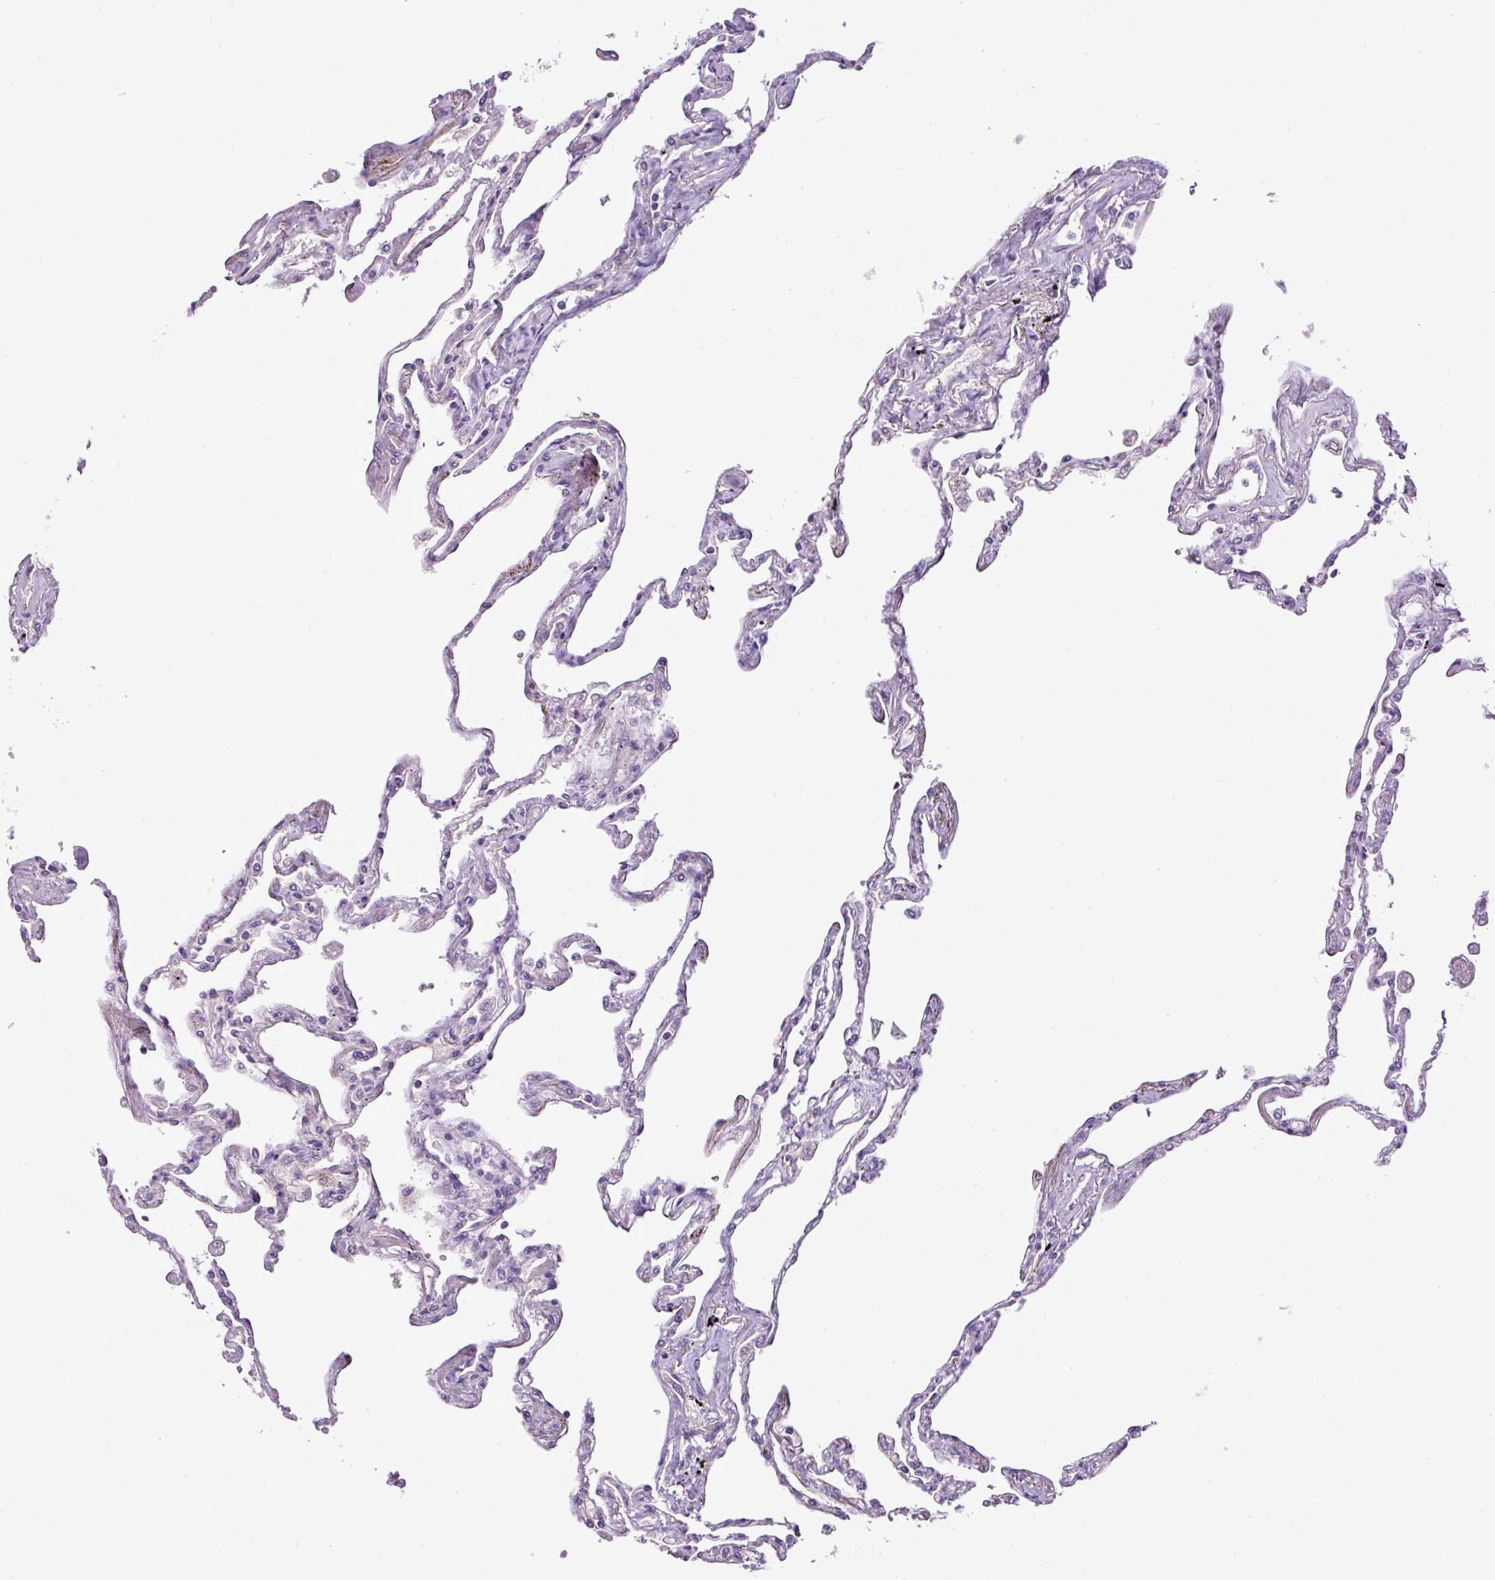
{"staining": {"intensity": "negative", "quantity": "none", "location": "none"}, "tissue": "lung", "cell_type": "Alveolar cells", "image_type": "normal", "snomed": [{"axis": "morphology", "description": "Normal tissue, NOS"}, {"axis": "topography", "description": "Lung"}], "caption": "The photomicrograph shows no significant staining in alveolar cells of lung.", "gene": "DNAJB13", "patient": {"sex": "female", "age": 67}}